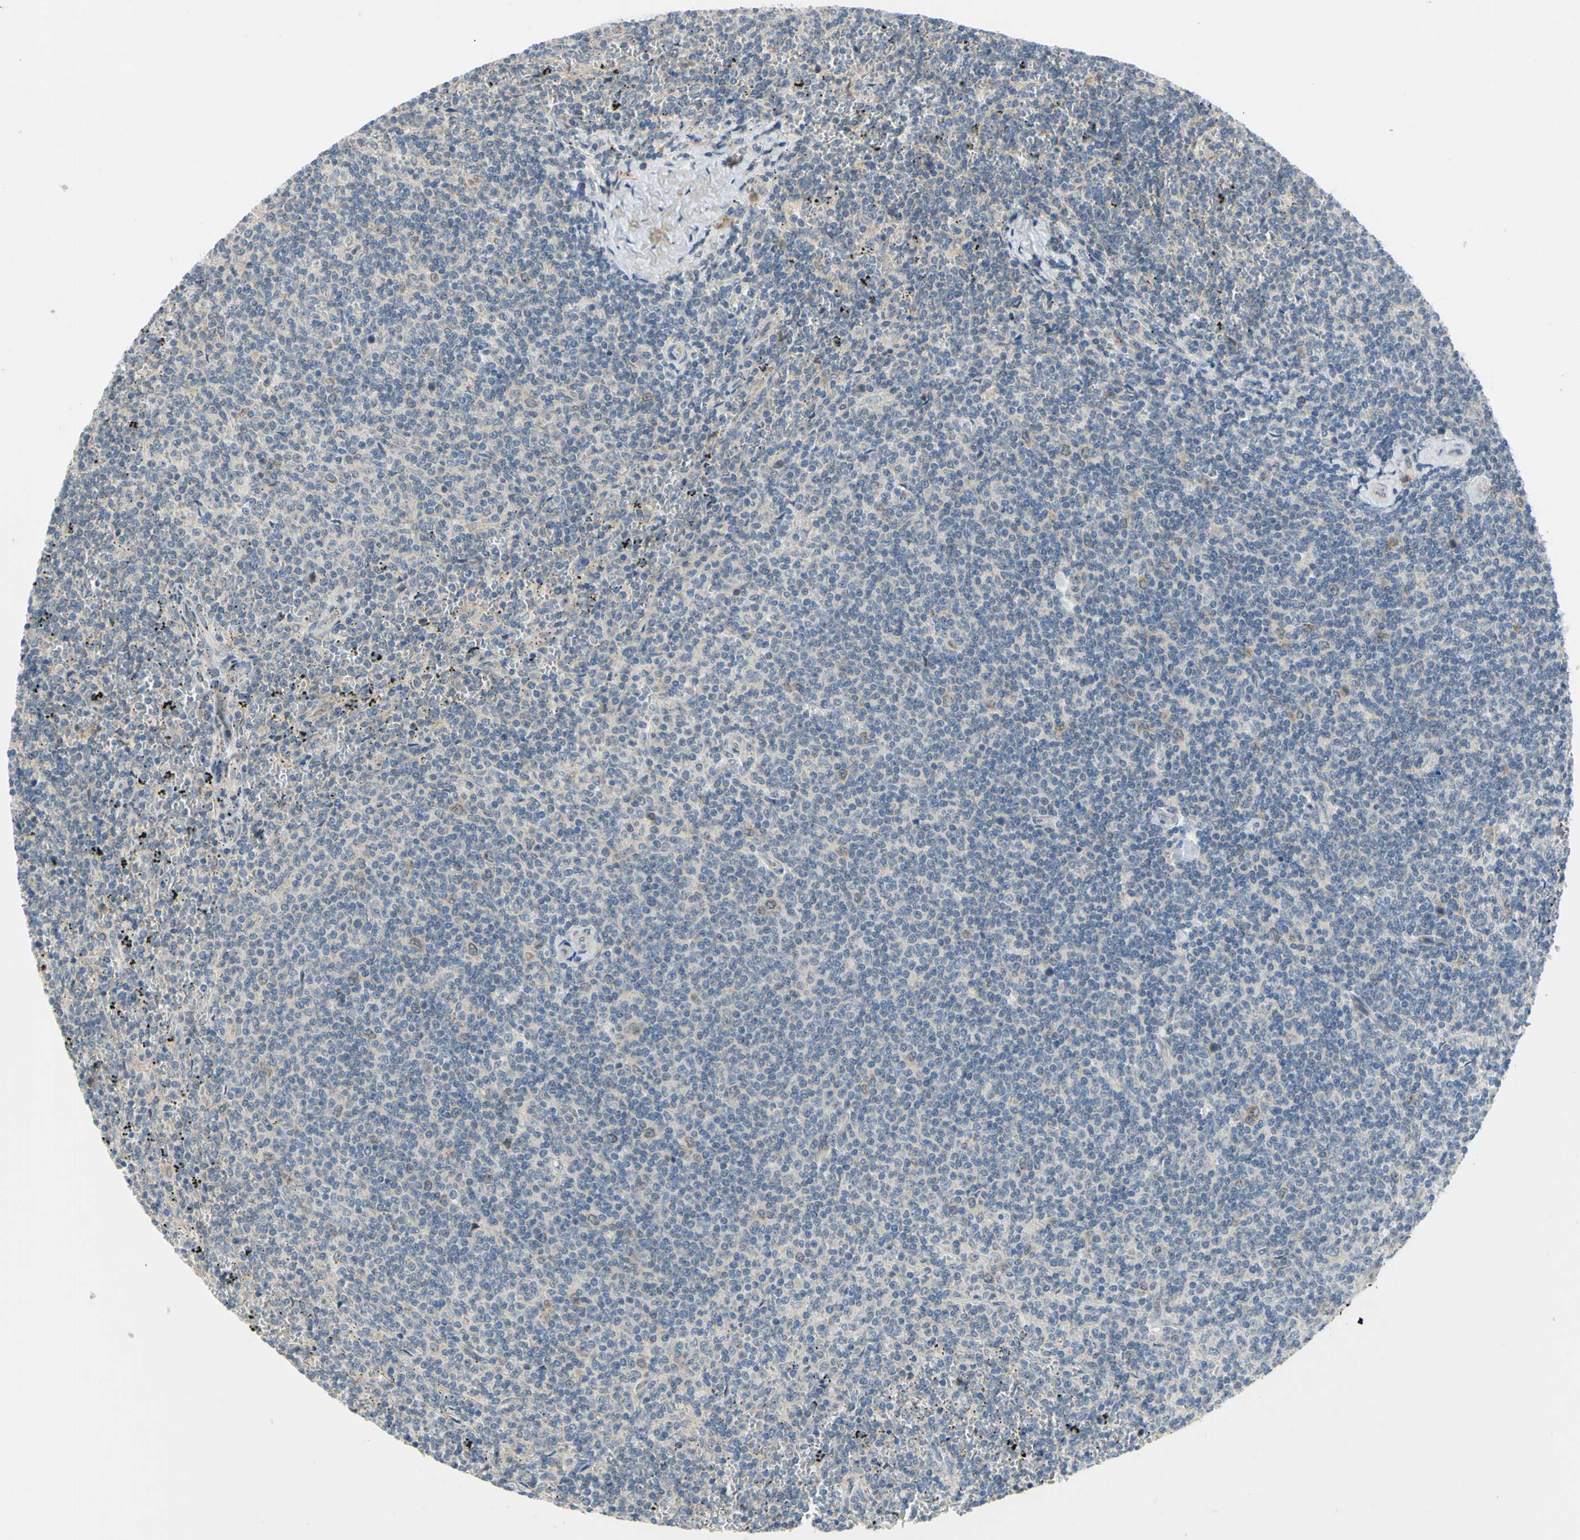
{"staining": {"intensity": "weak", "quantity": "<25%", "location": "cytoplasmic/membranous"}, "tissue": "lymphoma", "cell_type": "Tumor cells", "image_type": "cancer", "snomed": [{"axis": "morphology", "description": "Malignant lymphoma, non-Hodgkin's type, Low grade"}, {"axis": "topography", "description": "Spleen"}], "caption": "This is a image of immunohistochemistry (IHC) staining of low-grade malignant lymphoma, non-Hodgkin's type, which shows no positivity in tumor cells.", "gene": "CCNB2", "patient": {"sex": "female", "age": 50}}